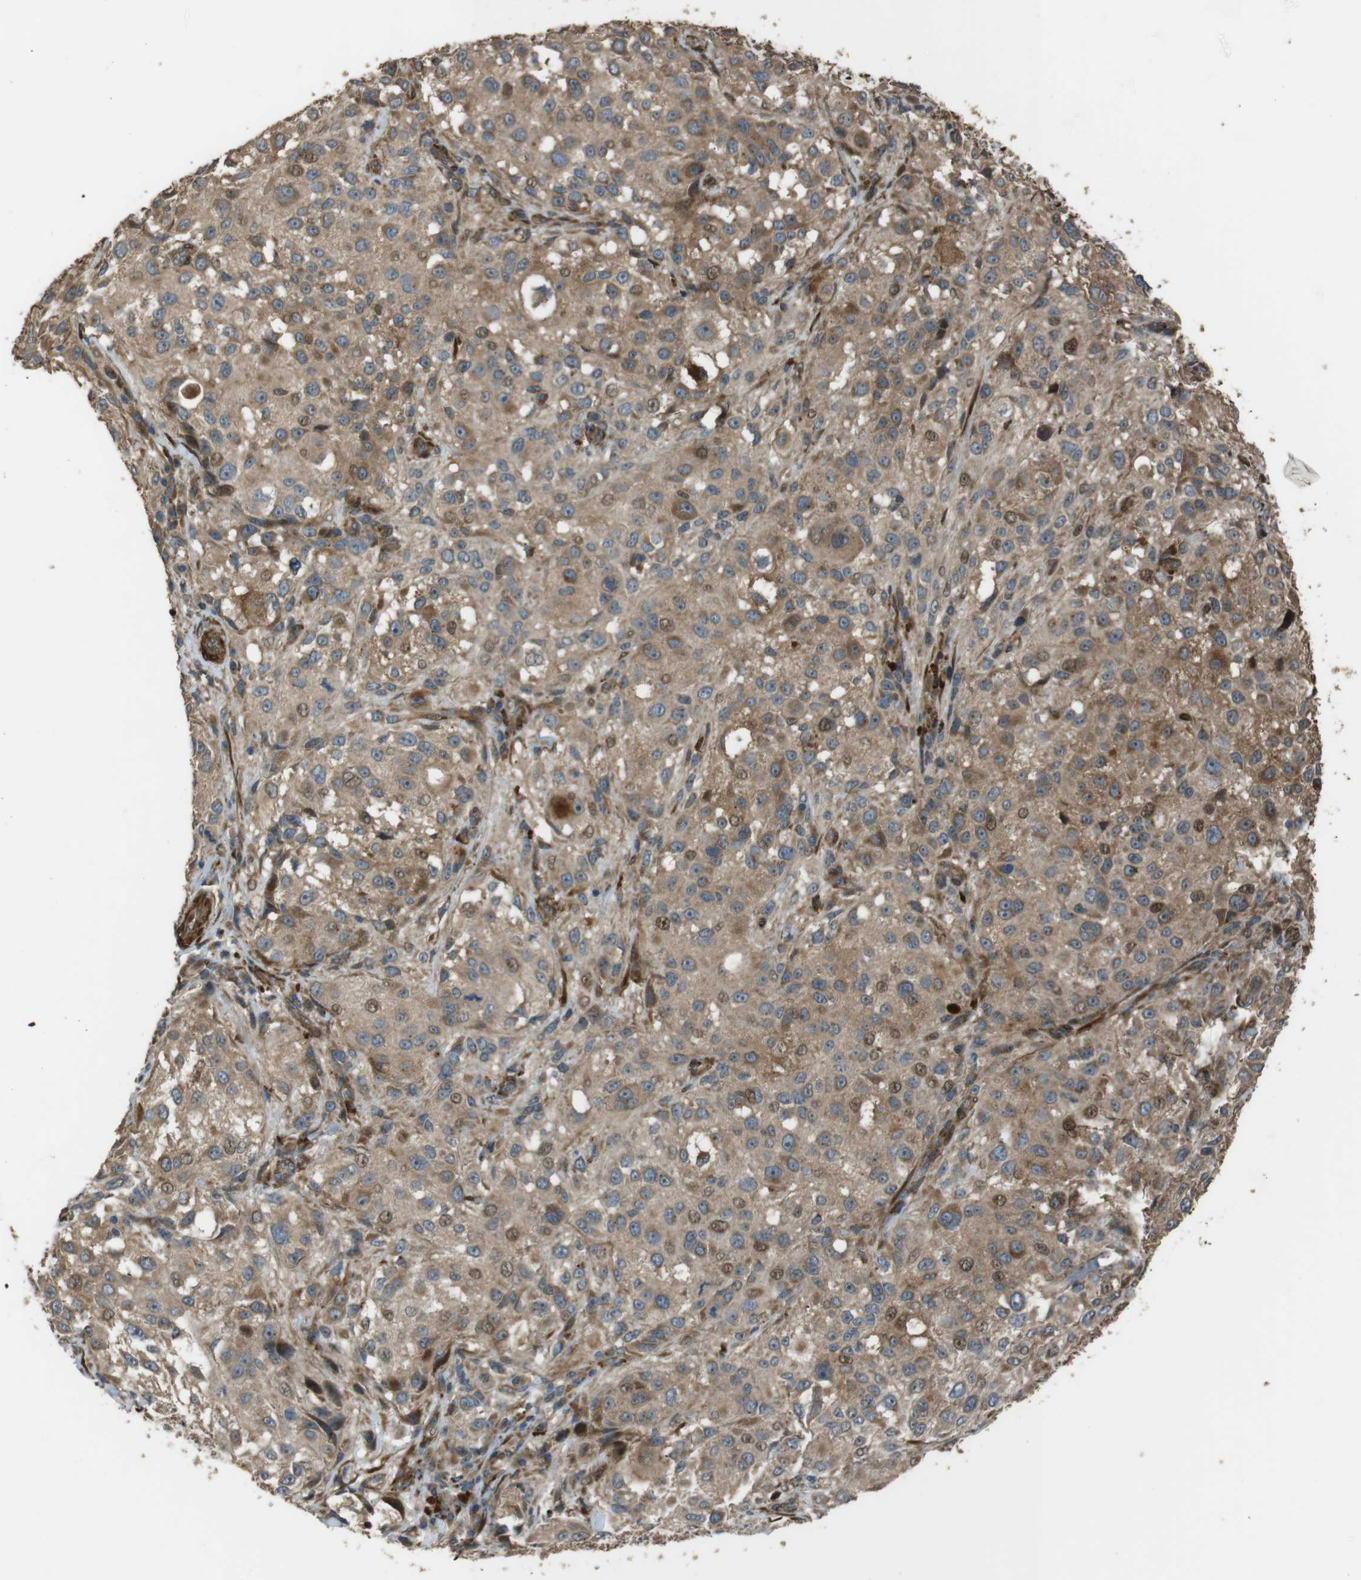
{"staining": {"intensity": "moderate", "quantity": ">75%", "location": "cytoplasmic/membranous,nuclear"}, "tissue": "melanoma", "cell_type": "Tumor cells", "image_type": "cancer", "snomed": [{"axis": "morphology", "description": "Necrosis, NOS"}, {"axis": "morphology", "description": "Malignant melanoma, NOS"}, {"axis": "topography", "description": "Skin"}], "caption": "Immunohistochemistry (IHC) histopathology image of neoplastic tissue: human malignant melanoma stained using immunohistochemistry exhibits medium levels of moderate protein expression localized specifically in the cytoplasmic/membranous and nuclear of tumor cells, appearing as a cytoplasmic/membranous and nuclear brown color.", "gene": "MSRB3", "patient": {"sex": "female", "age": 87}}